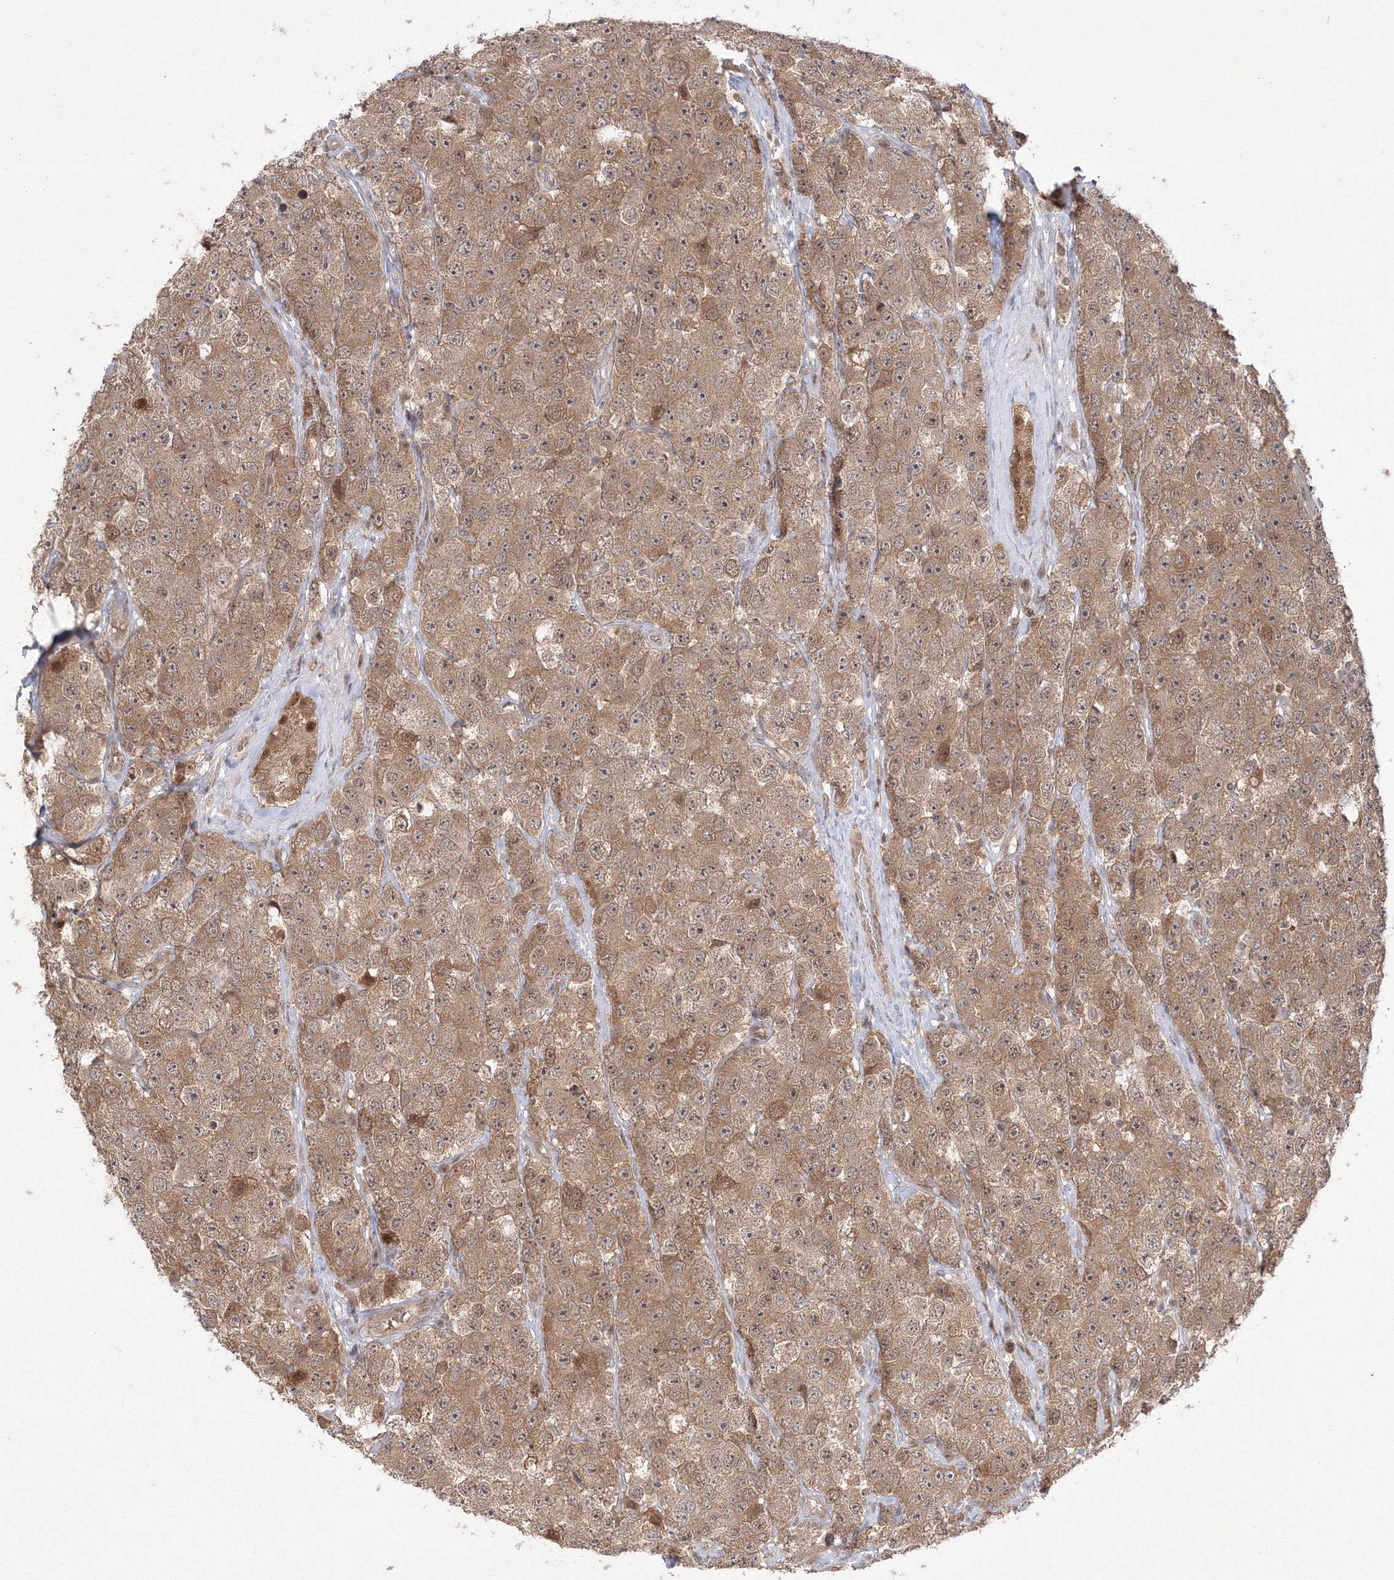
{"staining": {"intensity": "moderate", "quantity": ">75%", "location": "cytoplasmic/membranous"}, "tissue": "testis cancer", "cell_type": "Tumor cells", "image_type": "cancer", "snomed": [{"axis": "morphology", "description": "Seminoma, NOS"}, {"axis": "topography", "description": "Testis"}], "caption": "Protein staining demonstrates moderate cytoplasmic/membranous expression in about >75% of tumor cells in seminoma (testis).", "gene": "COPS4", "patient": {"sex": "male", "age": 28}}